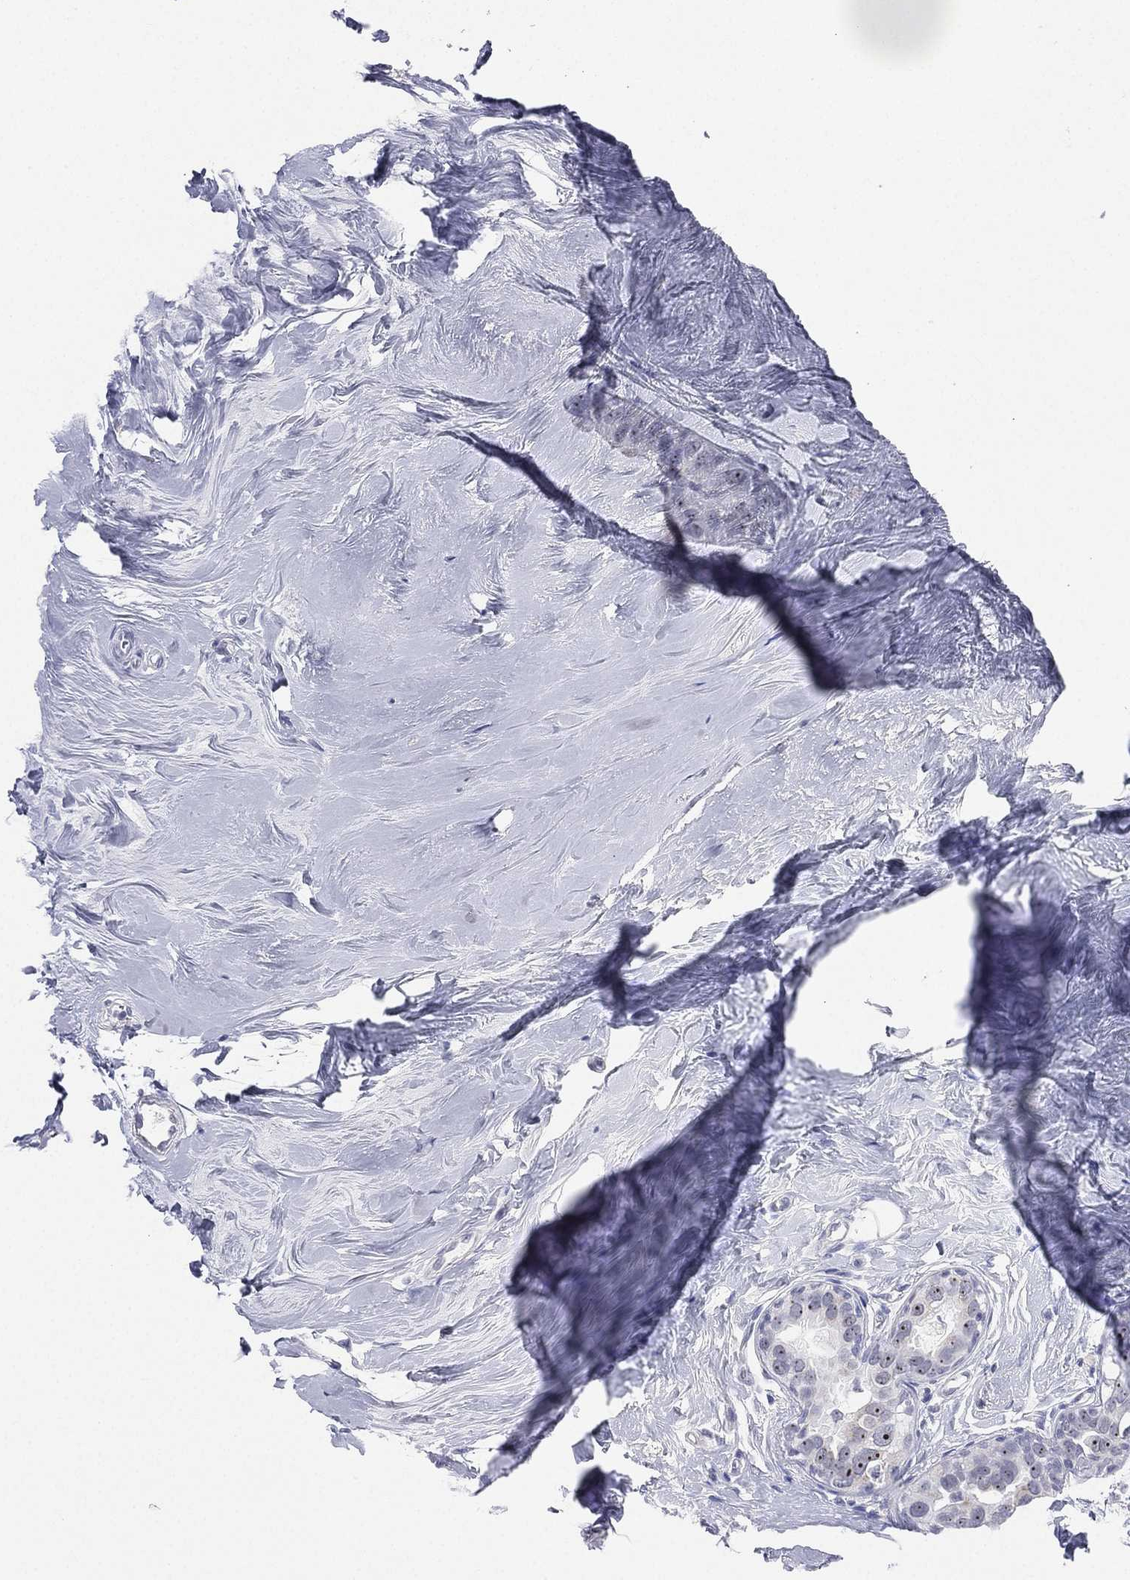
{"staining": {"intensity": "moderate", "quantity": "<25%", "location": "nuclear"}, "tissue": "breast cancer", "cell_type": "Tumor cells", "image_type": "cancer", "snomed": [{"axis": "morphology", "description": "Duct carcinoma"}, {"axis": "topography", "description": "Breast"}], "caption": "Breast cancer (intraductal carcinoma) stained for a protein displays moderate nuclear positivity in tumor cells.", "gene": "CD22", "patient": {"sex": "female", "age": 55}}